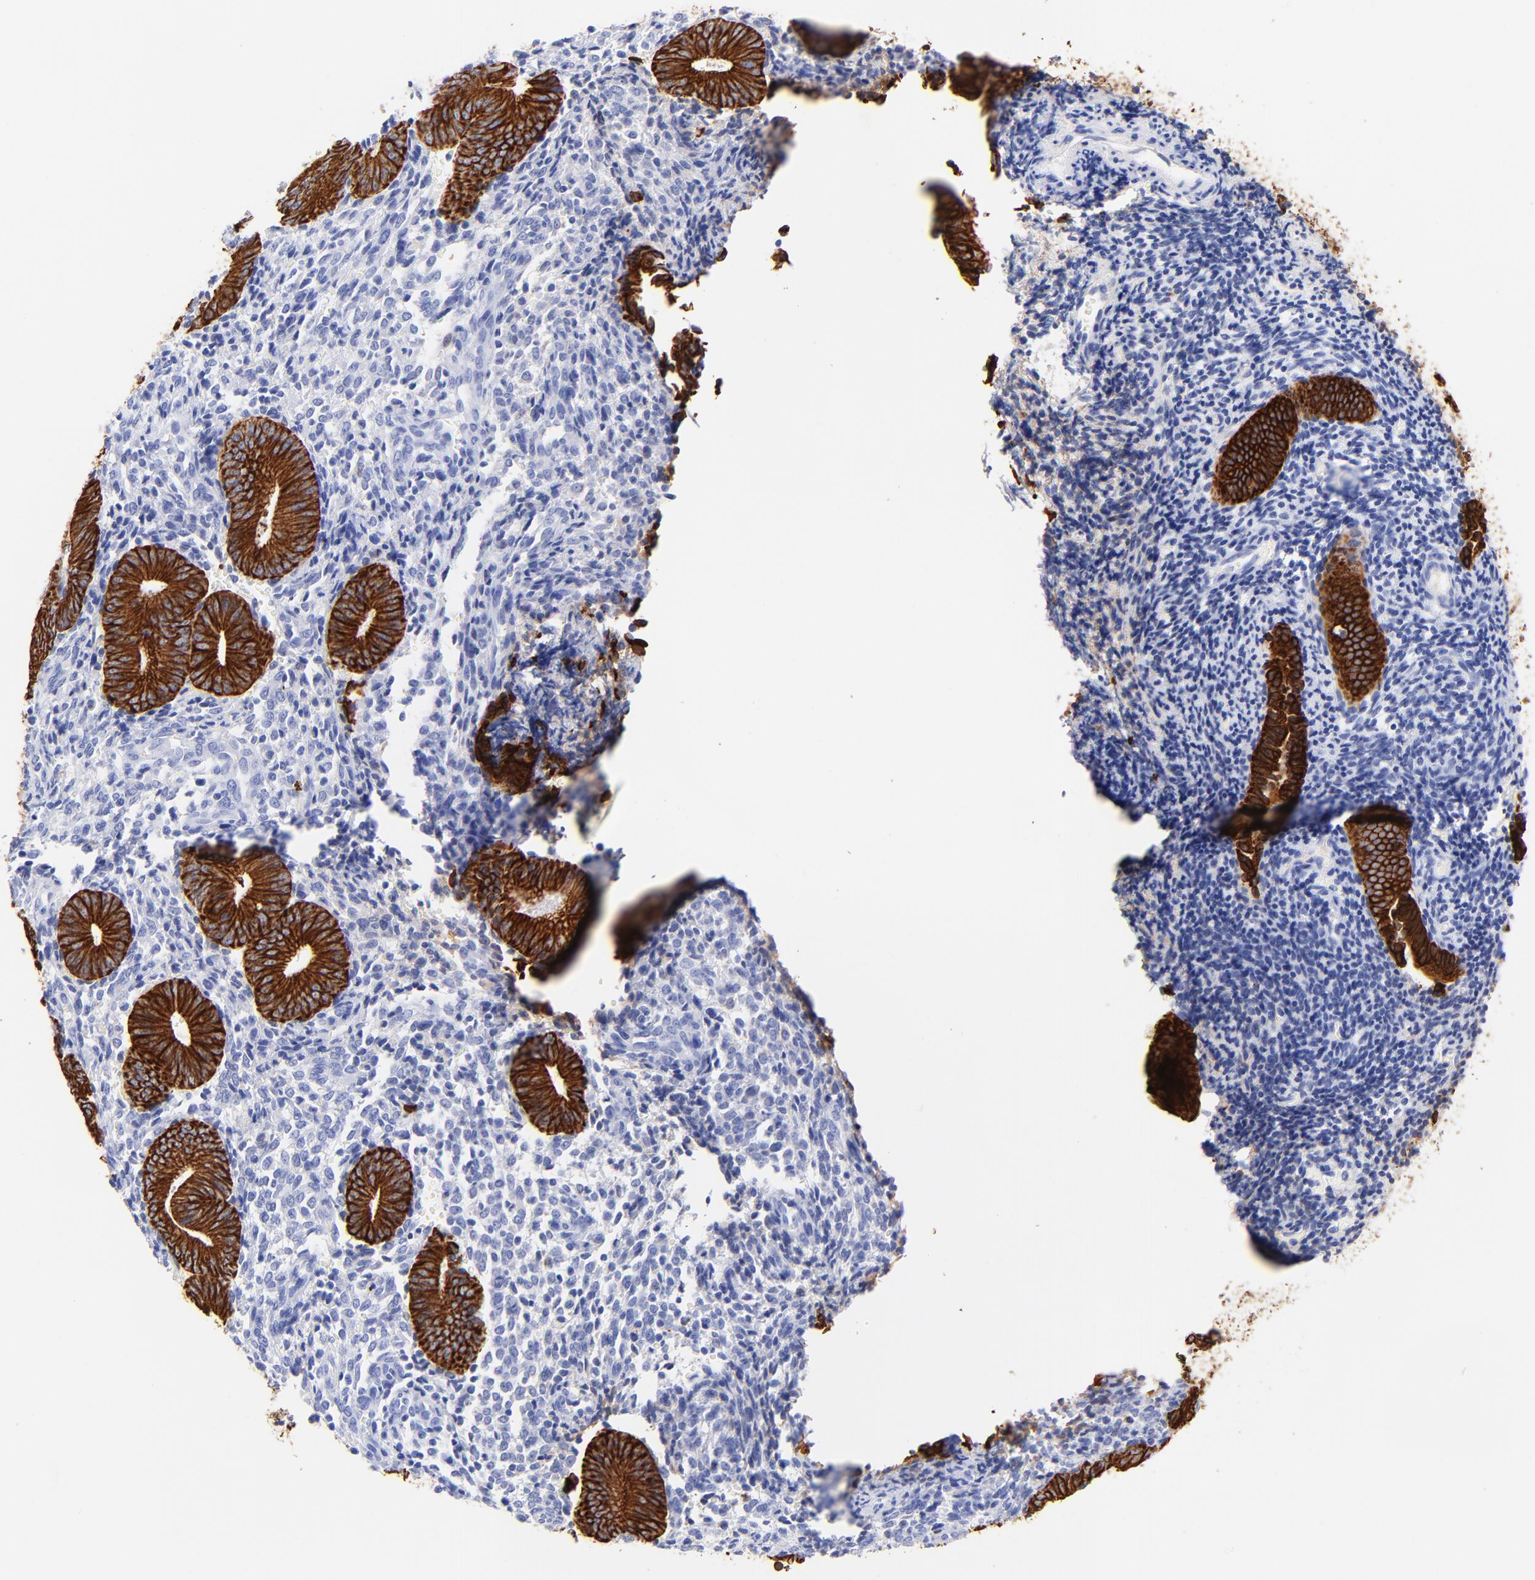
{"staining": {"intensity": "negative", "quantity": "none", "location": "none"}, "tissue": "endometrium", "cell_type": "Cells in endometrial stroma", "image_type": "normal", "snomed": [{"axis": "morphology", "description": "Normal tissue, NOS"}, {"axis": "topography", "description": "Uterus"}, {"axis": "topography", "description": "Endometrium"}], "caption": "Immunohistochemical staining of normal endometrium shows no significant staining in cells in endometrial stroma.", "gene": "KRT19", "patient": {"sex": "female", "age": 33}}